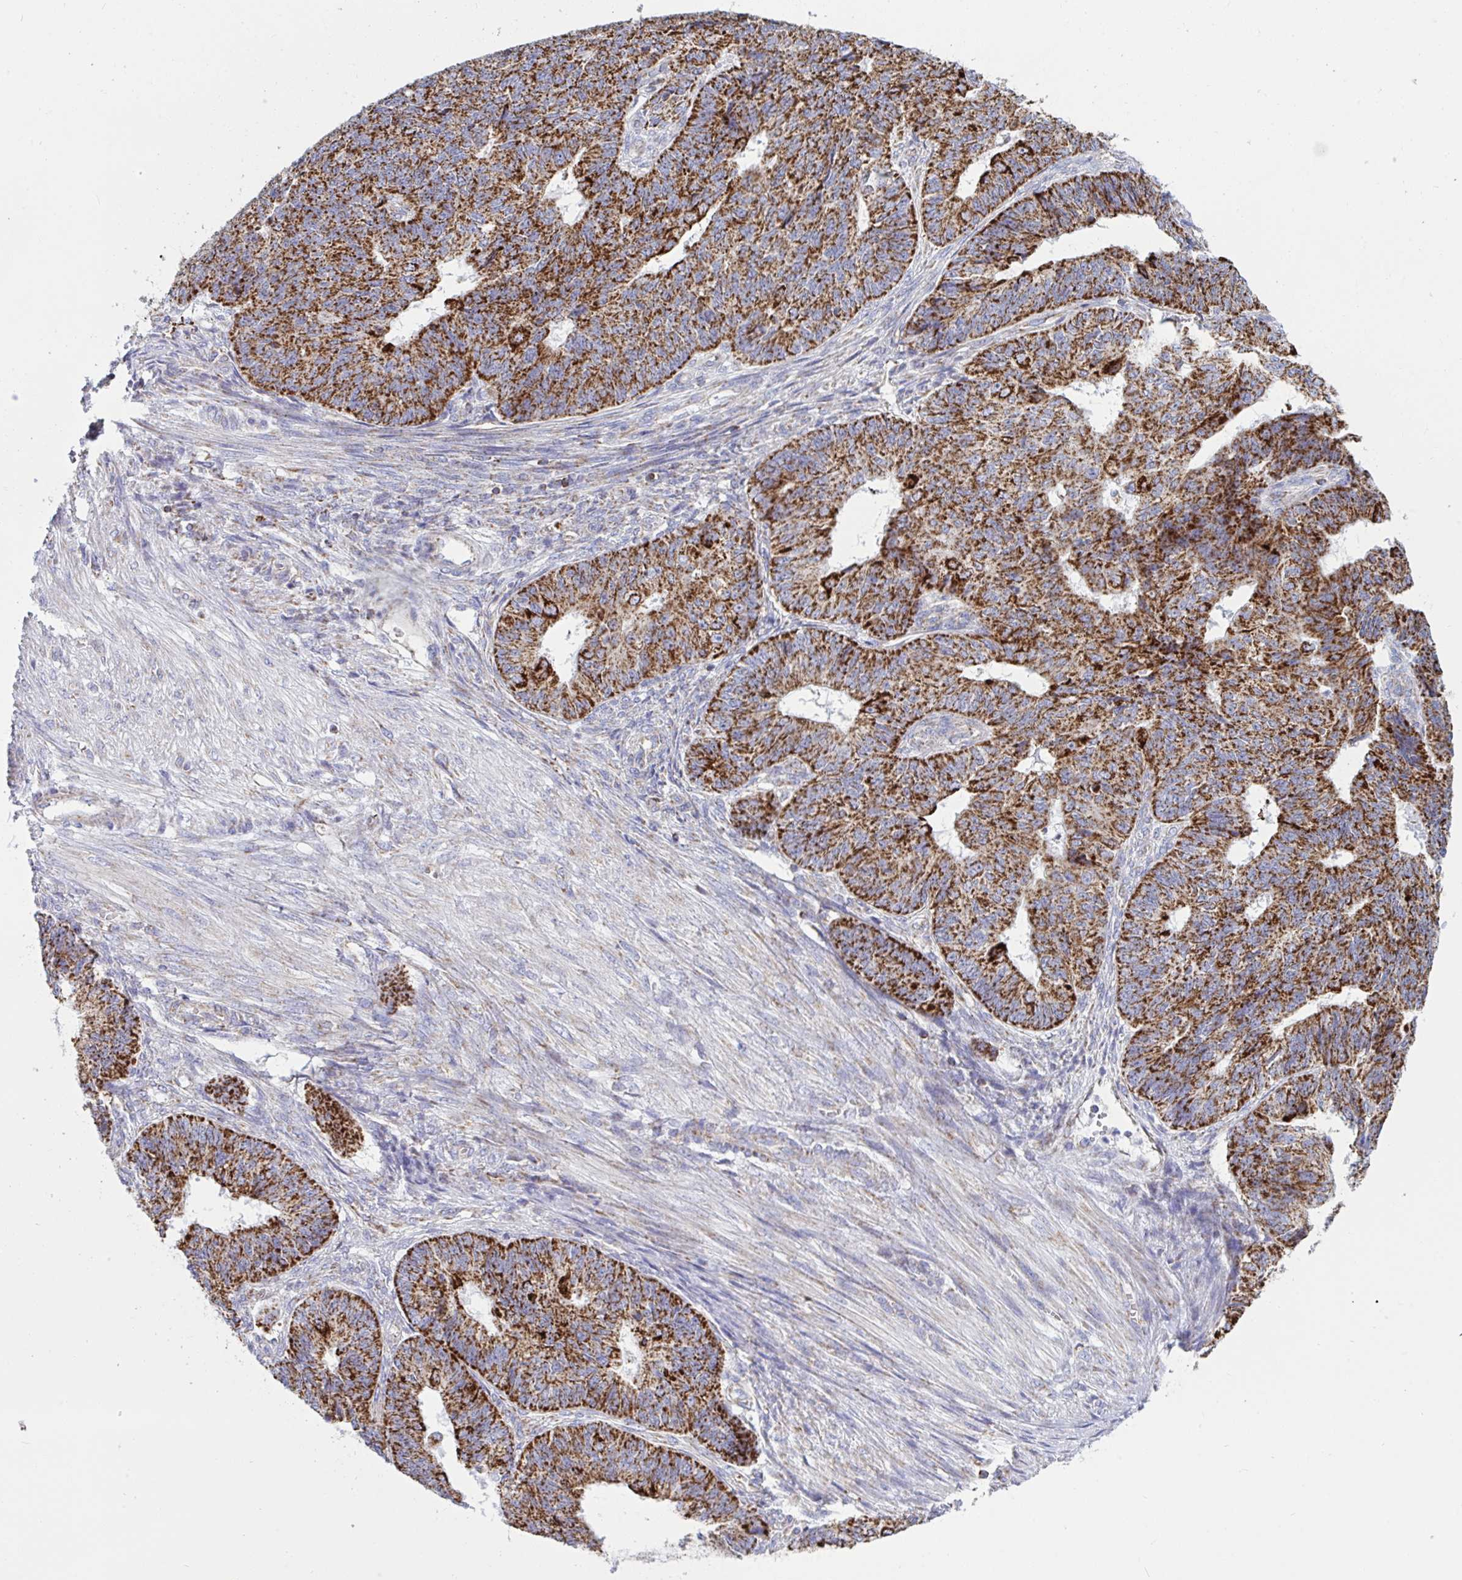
{"staining": {"intensity": "strong", "quantity": ">75%", "location": "cytoplasmic/membranous"}, "tissue": "endometrial cancer", "cell_type": "Tumor cells", "image_type": "cancer", "snomed": [{"axis": "morphology", "description": "Adenocarcinoma, NOS"}, {"axis": "topography", "description": "Endometrium"}], "caption": "High-power microscopy captured an IHC image of adenocarcinoma (endometrial), revealing strong cytoplasmic/membranous expression in about >75% of tumor cells. (Brightfield microscopy of DAB IHC at high magnification).", "gene": "HSPE1", "patient": {"sex": "female", "age": 32}}